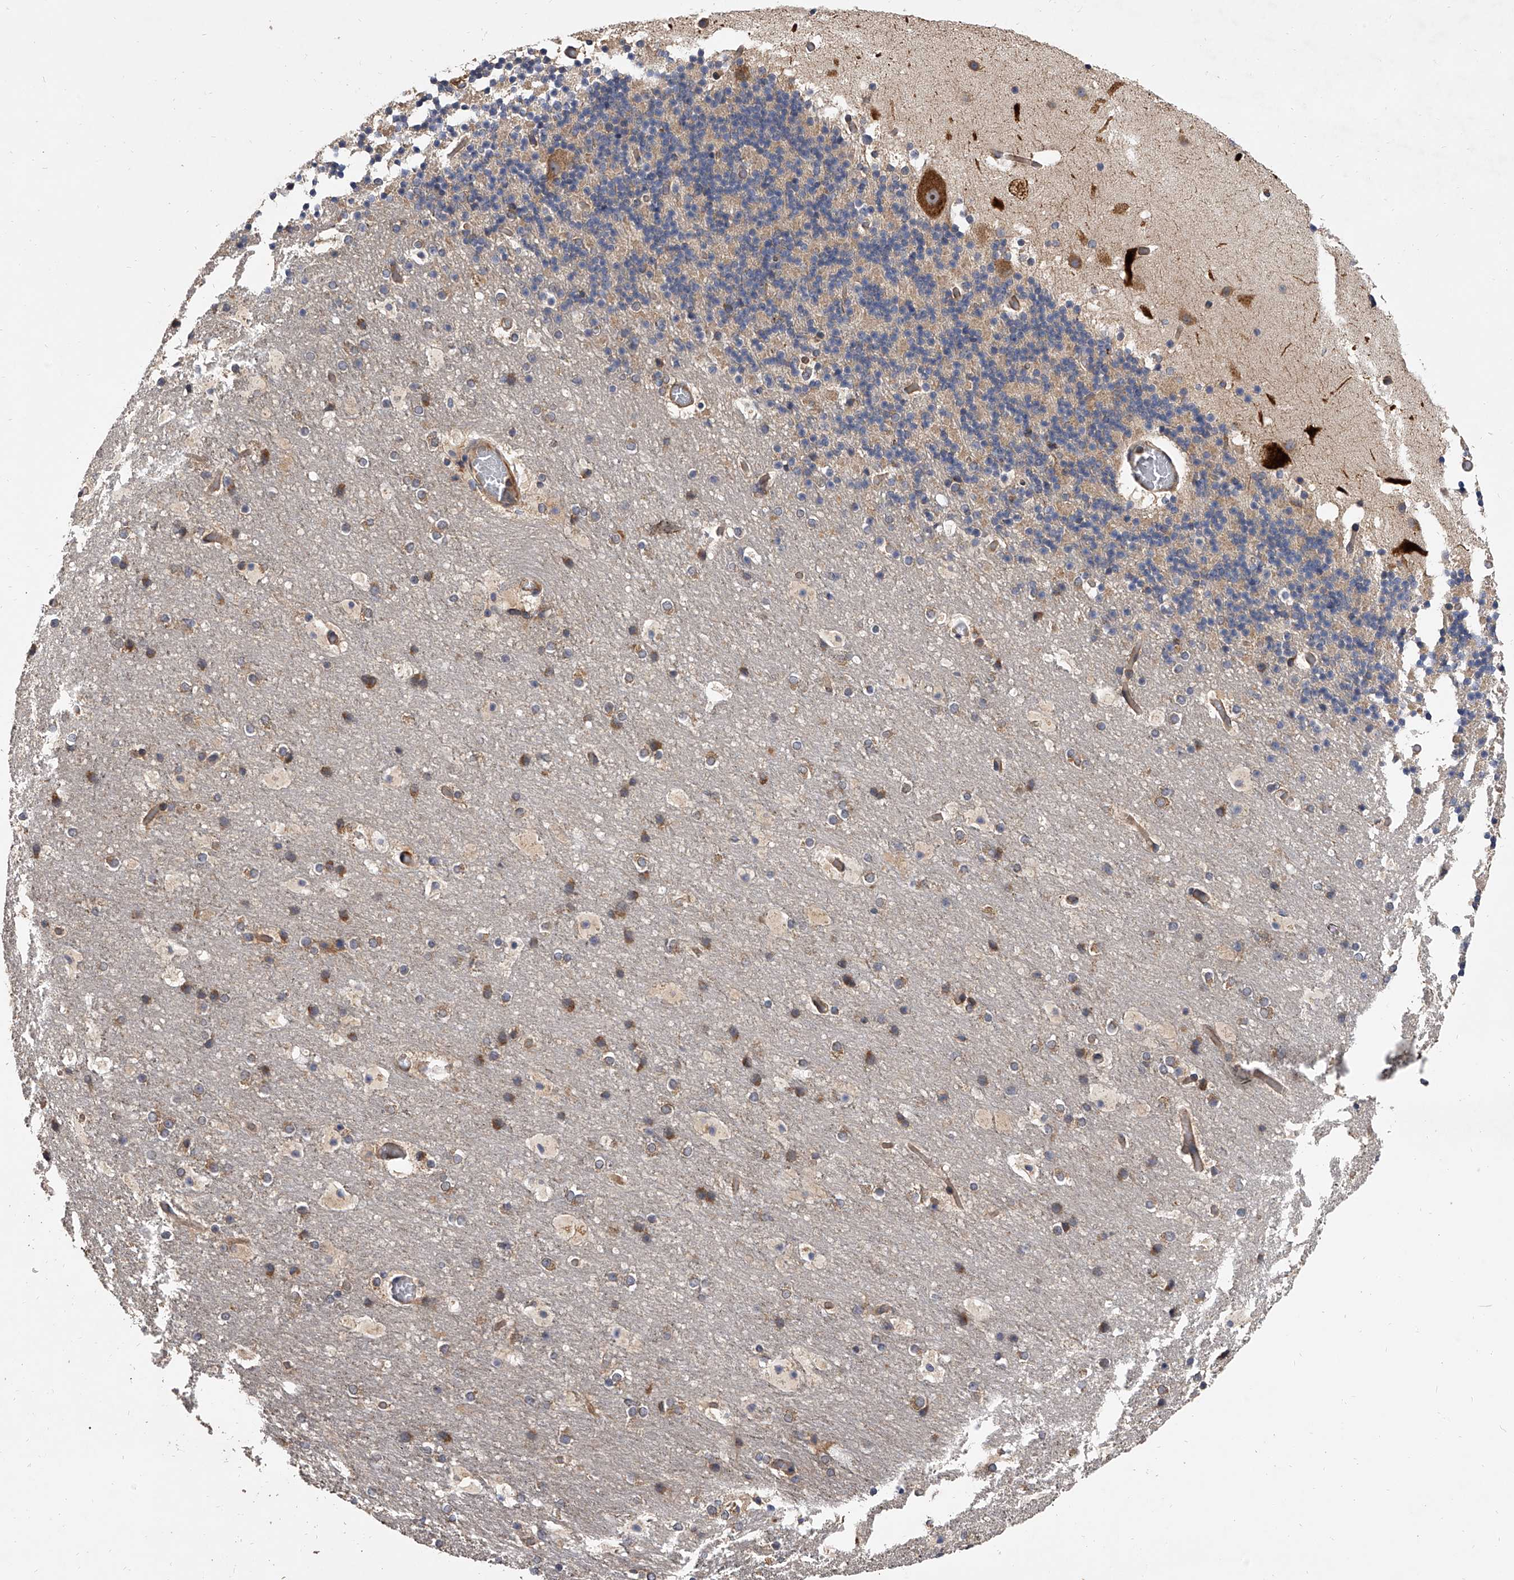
{"staining": {"intensity": "negative", "quantity": "none", "location": "none"}, "tissue": "cerebellum", "cell_type": "Cells in granular layer", "image_type": "normal", "snomed": [{"axis": "morphology", "description": "Normal tissue, NOS"}, {"axis": "topography", "description": "Cerebellum"}], "caption": "Unremarkable cerebellum was stained to show a protein in brown. There is no significant expression in cells in granular layer. Nuclei are stained in blue.", "gene": "EXOC4", "patient": {"sex": "male", "age": 57}}